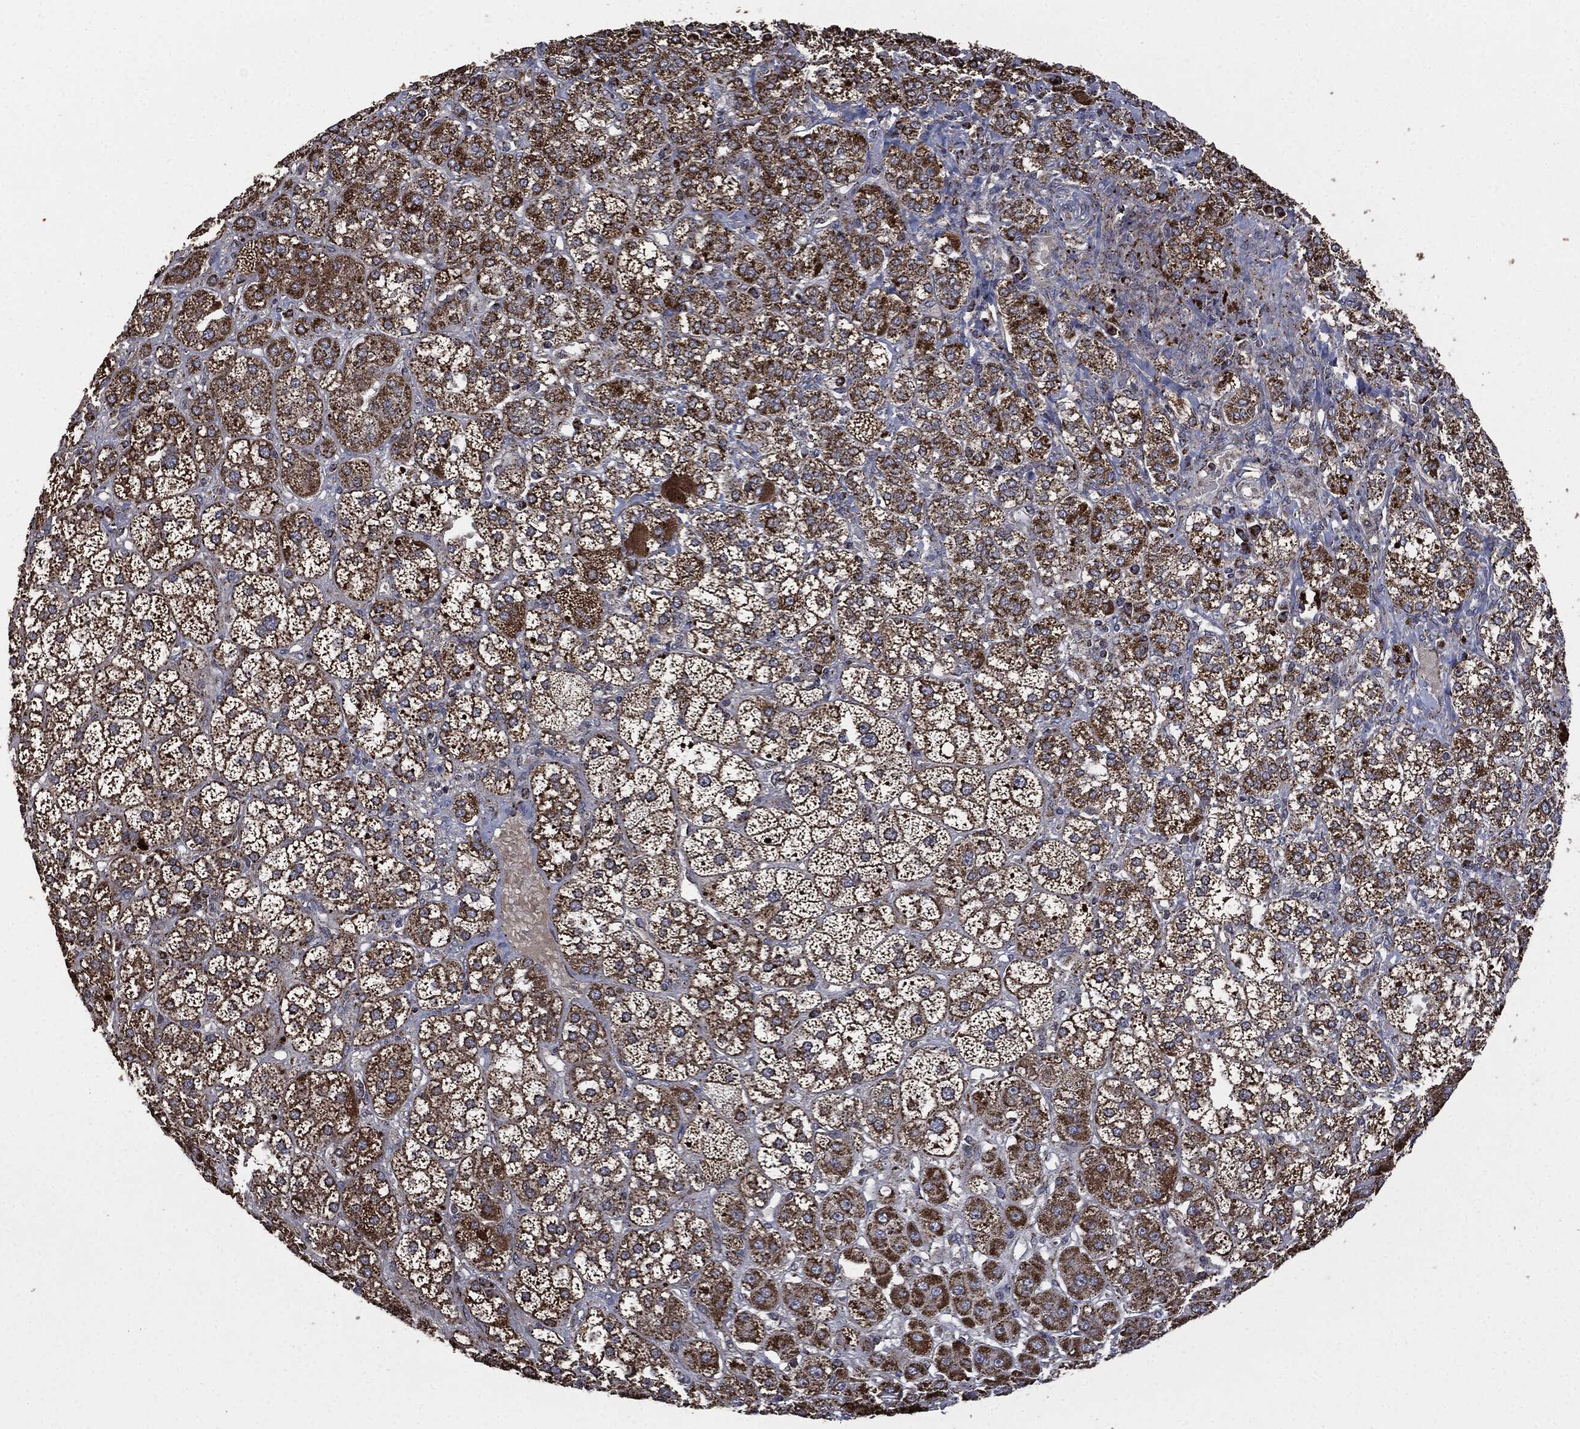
{"staining": {"intensity": "strong", "quantity": ">75%", "location": "cytoplasmic/membranous"}, "tissue": "adrenal gland", "cell_type": "Glandular cells", "image_type": "normal", "snomed": [{"axis": "morphology", "description": "Normal tissue, NOS"}, {"axis": "topography", "description": "Adrenal gland"}], "caption": "Immunohistochemistry (DAB) staining of unremarkable adrenal gland reveals strong cytoplasmic/membranous protein staining in approximately >75% of glandular cells. Immunohistochemistry stains the protein of interest in brown and the nuclei are stained blue.", "gene": "RYK", "patient": {"sex": "male", "age": 70}}